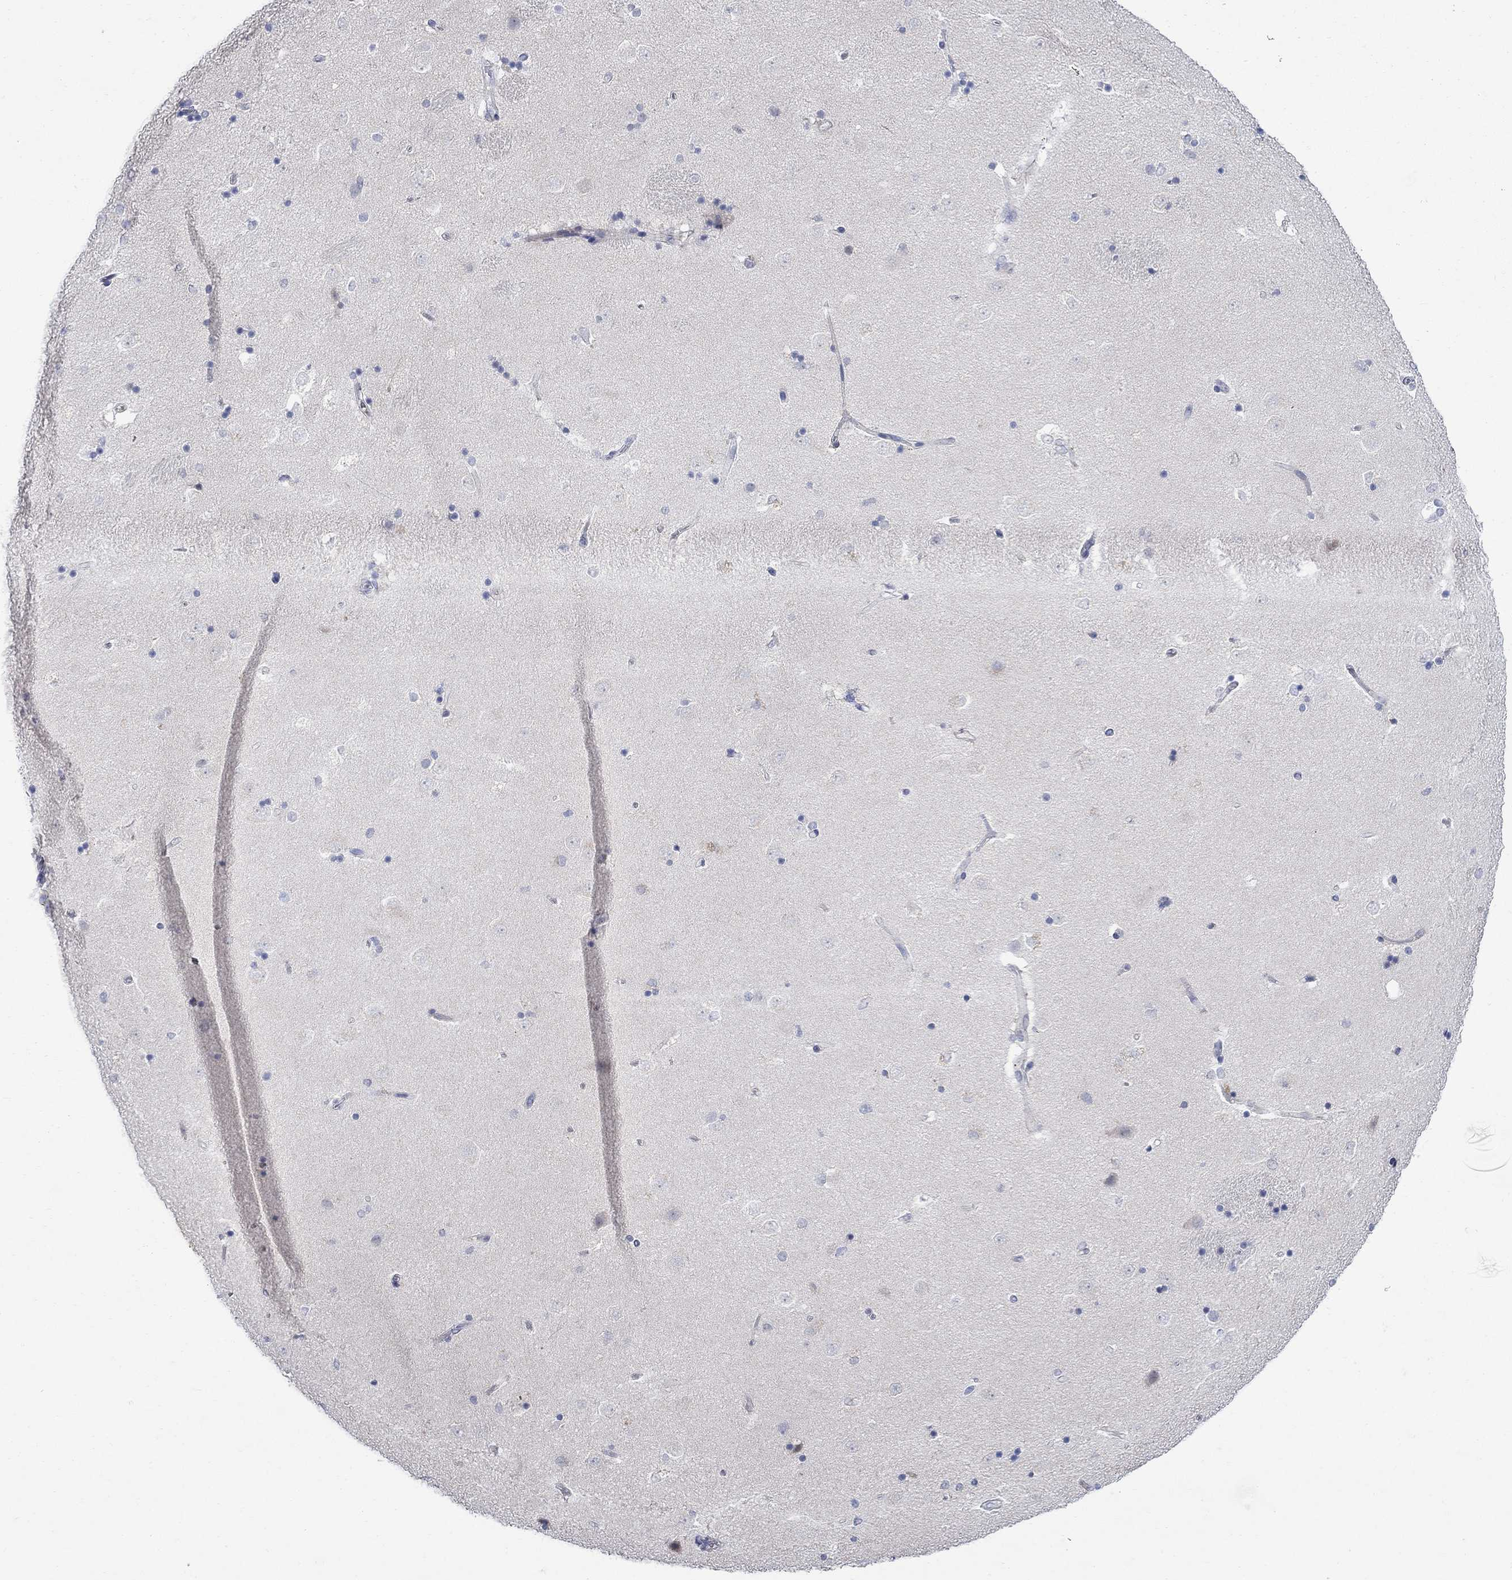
{"staining": {"intensity": "negative", "quantity": "none", "location": "none"}, "tissue": "caudate", "cell_type": "Glial cells", "image_type": "normal", "snomed": [{"axis": "morphology", "description": "Normal tissue, NOS"}, {"axis": "topography", "description": "Lateral ventricle wall"}], "caption": "Histopathology image shows no significant protein expression in glial cells of benign caudate. (DAB (3,3'-diaminobenzidine) immunohistochemistry, high magnification).", "gene": "DLK1", "patient": {"sex": "male", "age": 51}}